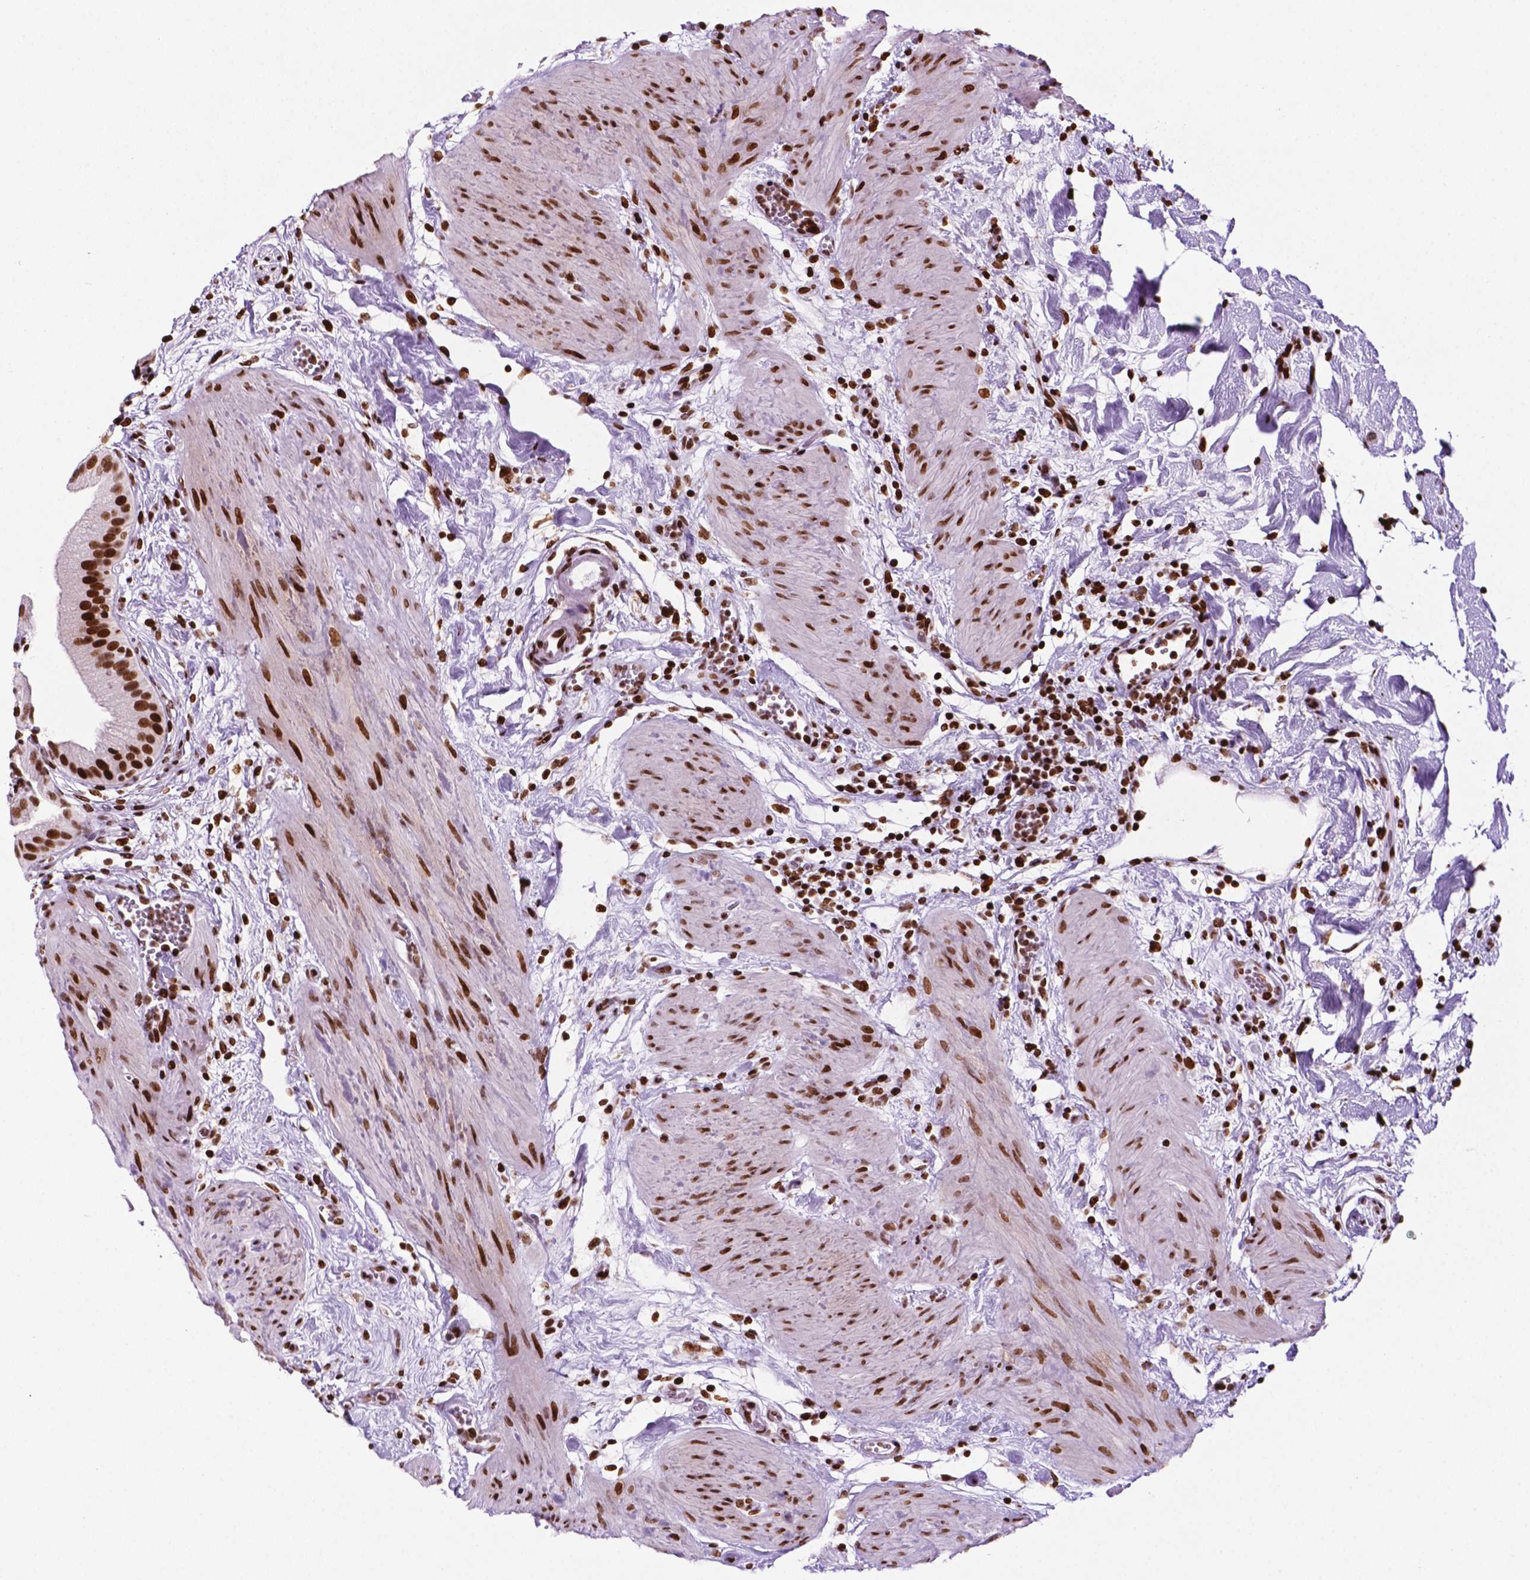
{"staining": {"intensity": "strong", "quantity": ">75%", "location": "nuclear"}, "tissue": "gallbladder", "cell_type": "Glandular cells", "image_type": "normal", "snomed": [{"axis": "morphology", "description": "Normal tissue, NOS"}, {"axis": "topography", "description": "Gallbladder"}], "caption": "This photomicrograph displays immunohistochemistry (IHC) staining of unremarkable human gallbladder, with high strong nuclear positivity in approximately >75% of glandular cells.", "gene": "TMEM250", "patient": {"sex": "female", "age": 65}}